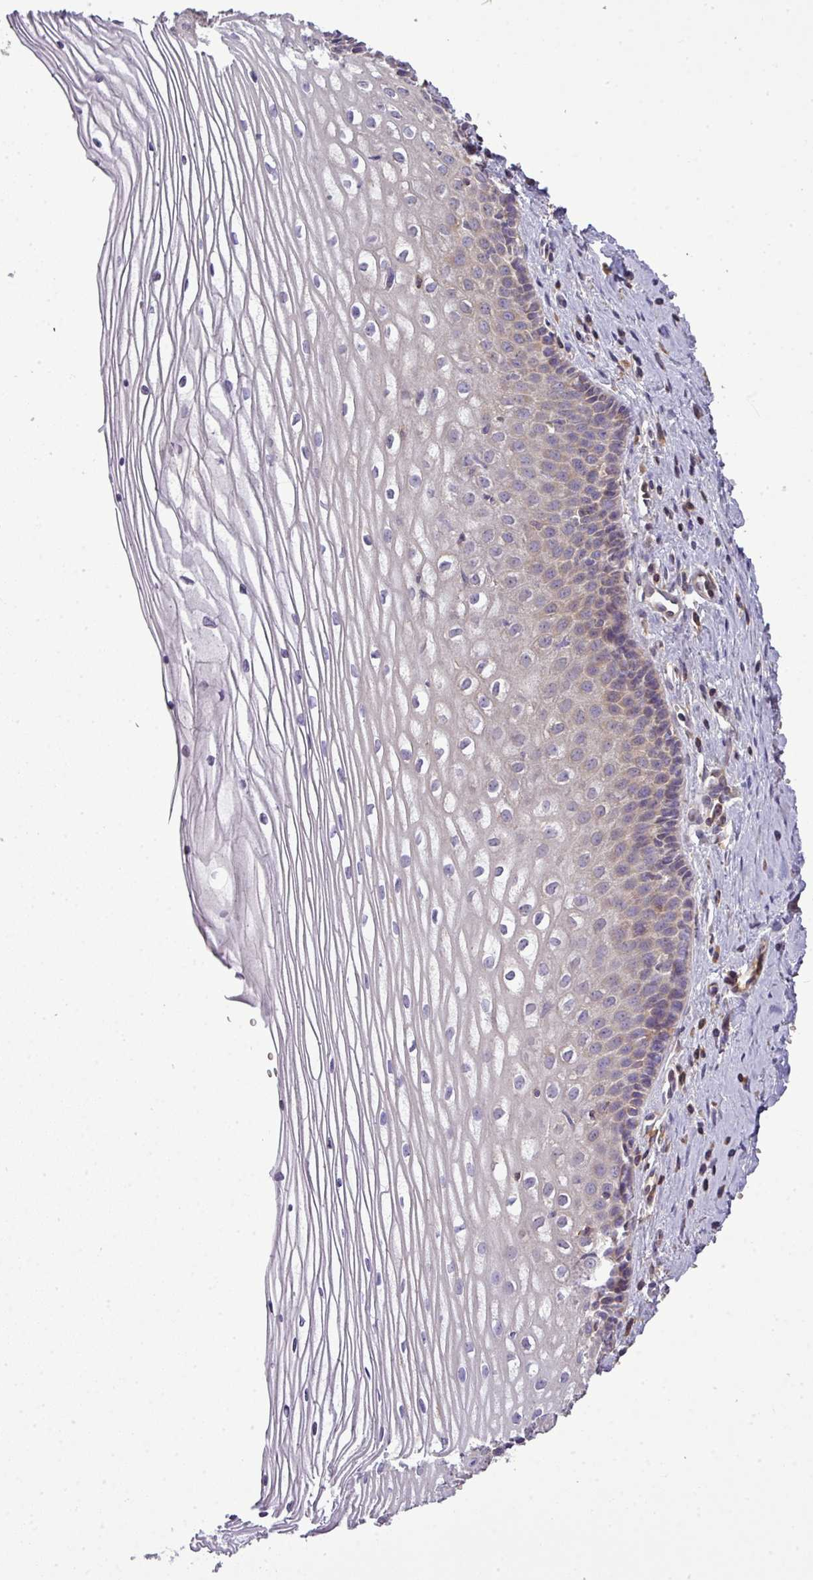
{"staining": {"intensity": "moderate", "quantity": "25%-75%", "location": "cytoplasmic/membranous"}, "tissue": "cervix", "cell_type": "Glandular cells", "image_type": "normal", "snomed": [{"axis": "morphology", "description": "Normal tissue, NOS"}, {"axis": "topography", "description": "Cervix"}], "caption": "Protein staining of benign cervix shows moderate cytoplasmic/membranous staining in about 25%-75% of glandular cells. (Brightfield microscopy of DAB IHC at high magnification).", "gene": "STAT5A", "patient": {"sex": "female", "age": 47}}